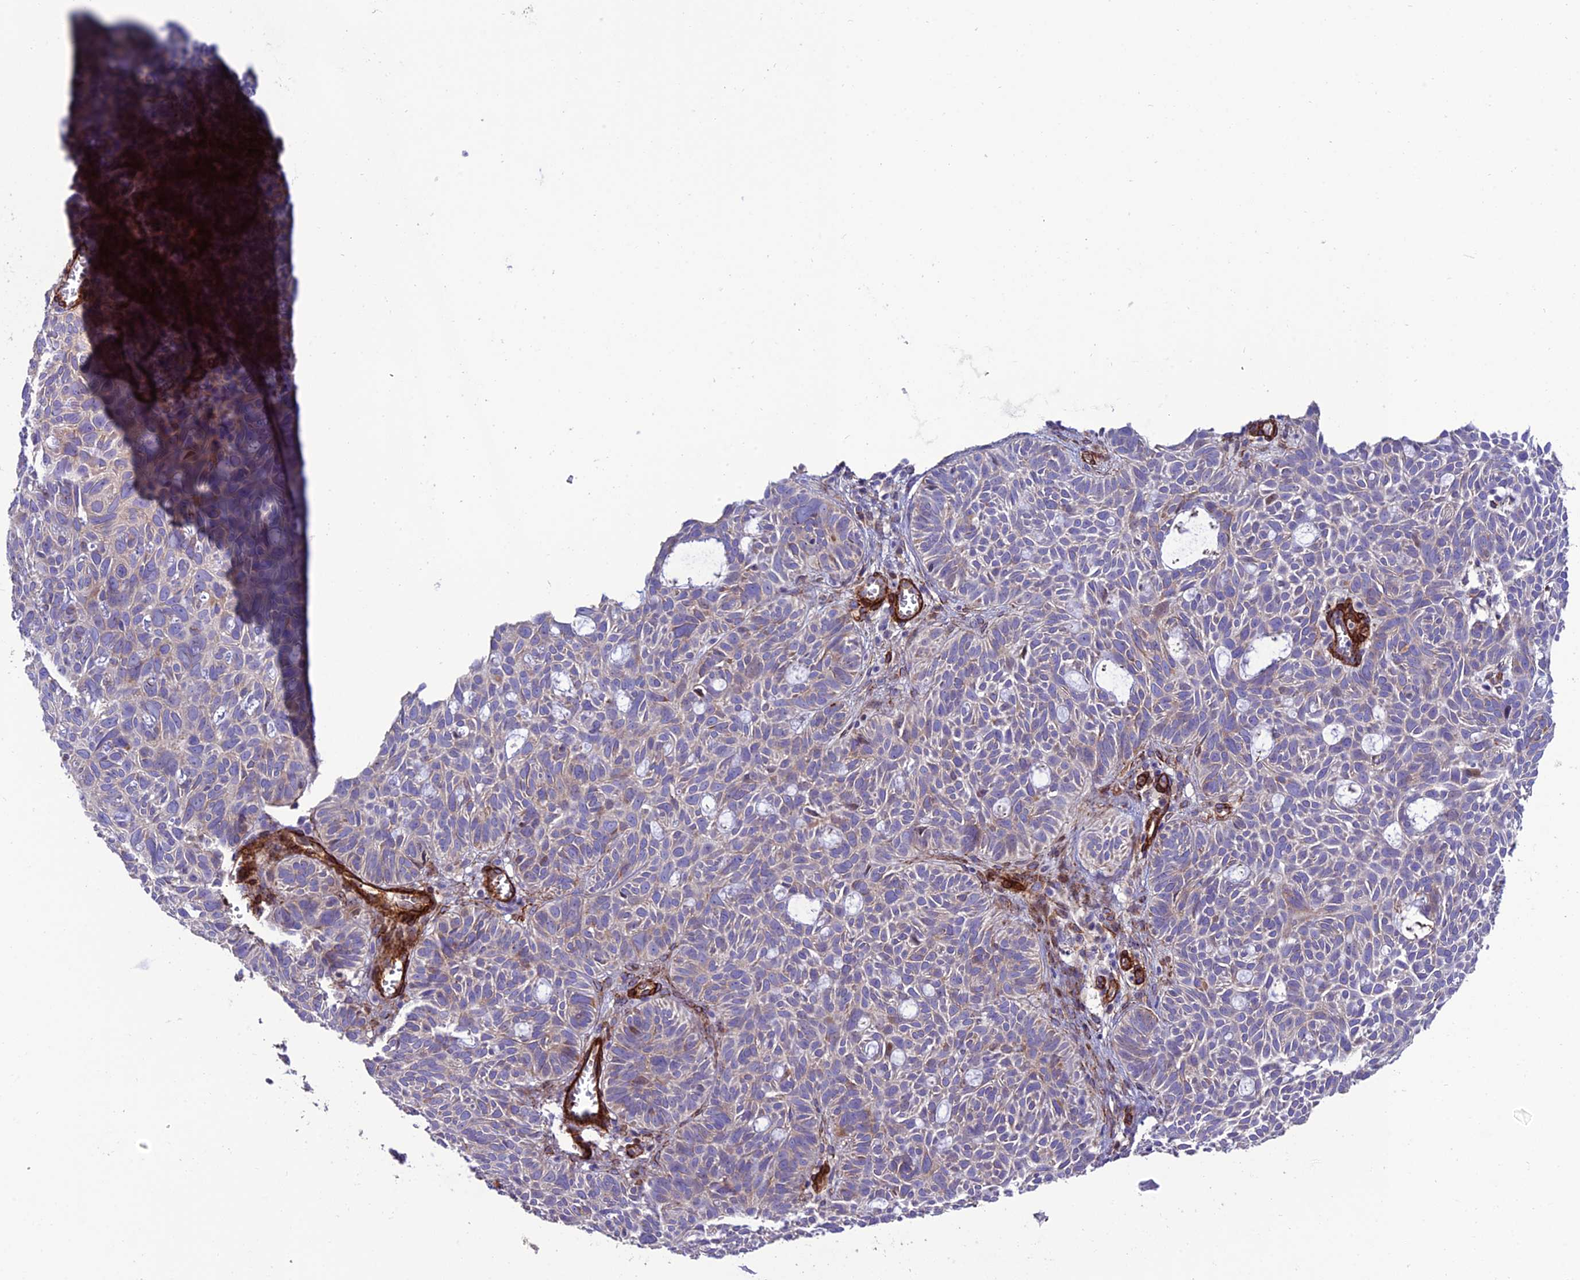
{"staining": {"intensity": "weak", "quantity": "<25%", "location": "cytoplasmic/membranous"}, "tissue": "skin cancer", "cell_type": "Tumor cells", "image_type": "cancer", "snomed": [{"axis": "morphology", "description": "Basal cell carcinoma"}, {"axis": "topography", "description": "Skin"}], "caption": "The photomicrograph shows no significant positivity in tumor cells of skin basal cell carcinoma.", "gene": "REX1BD", "patient": {"sex": "male", "age": 69}}